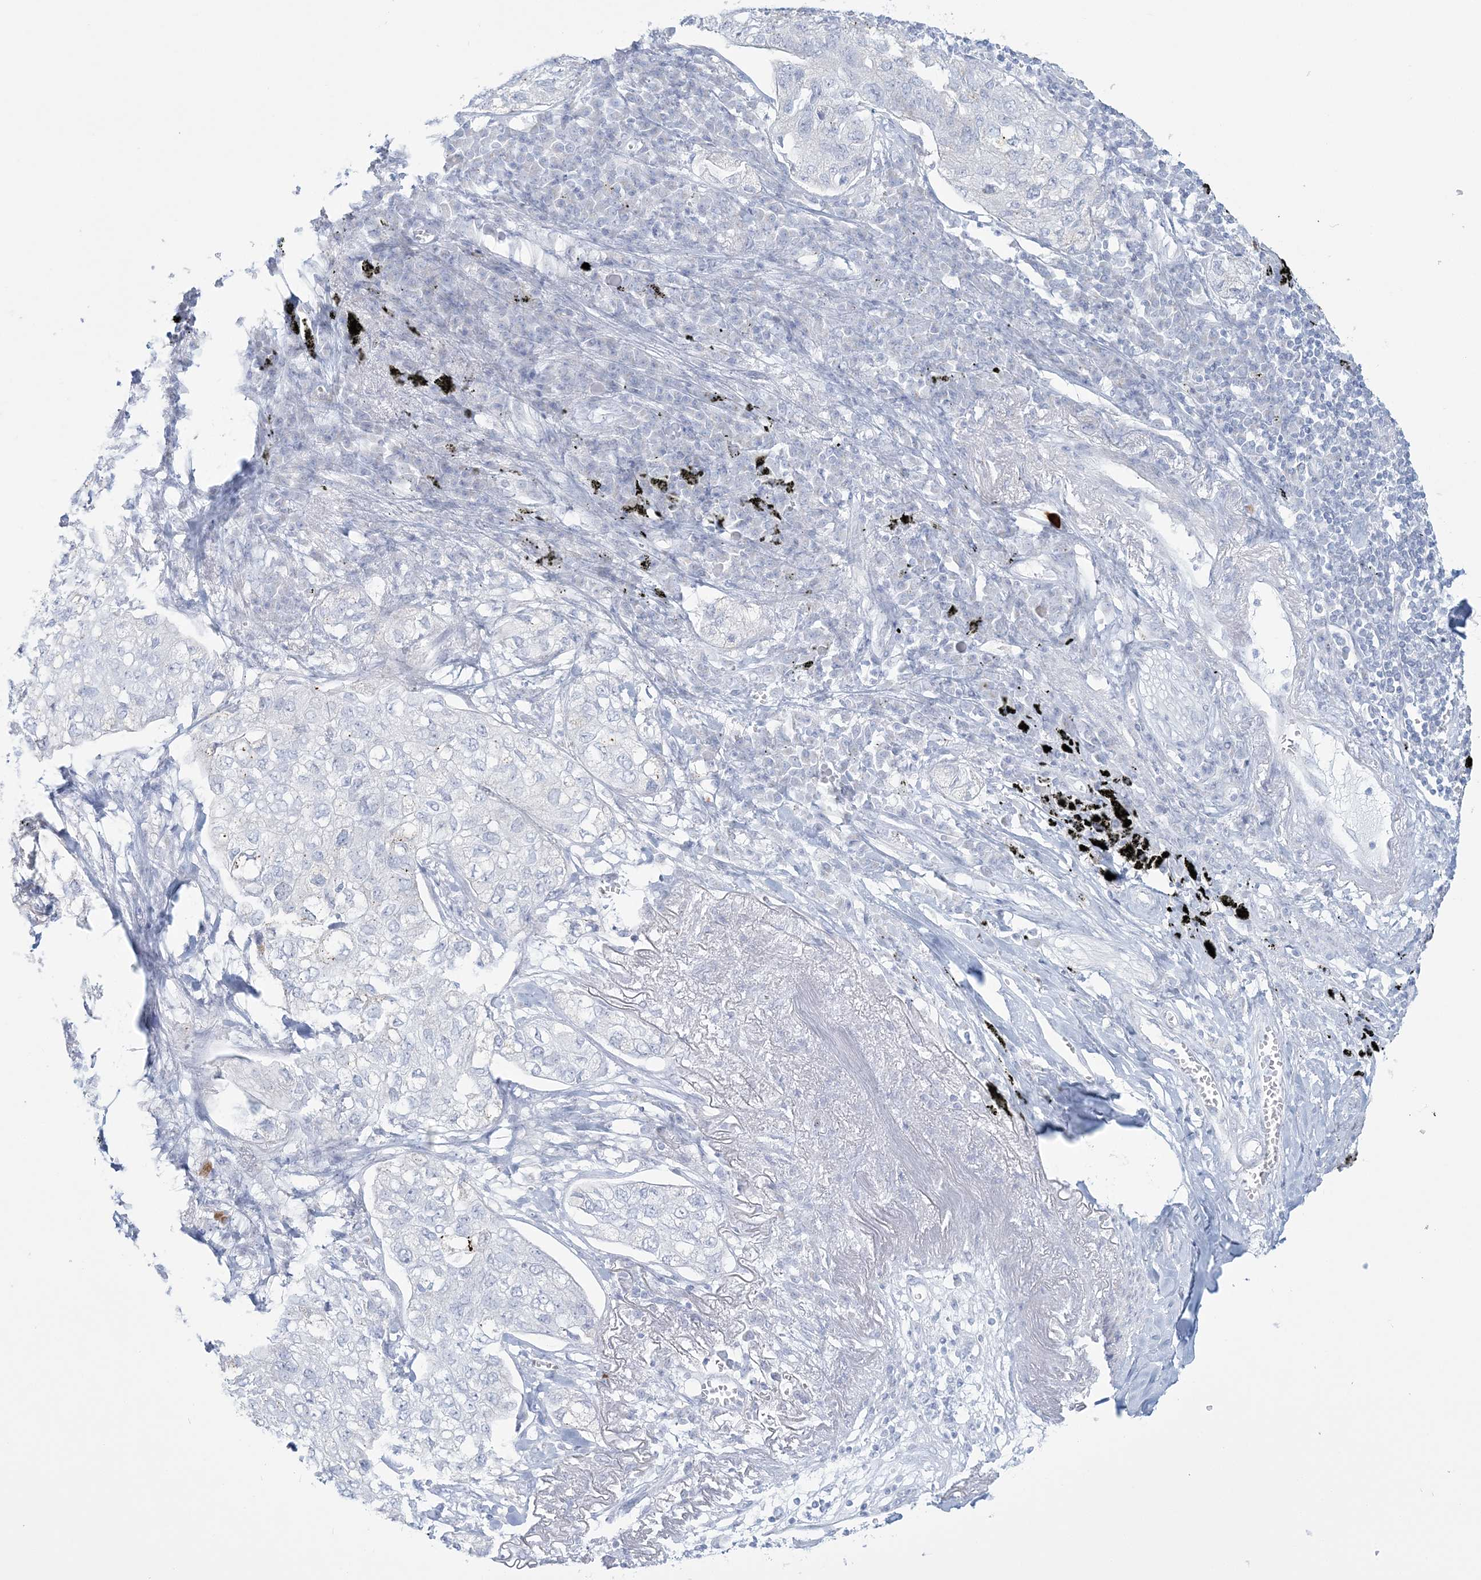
{"staining": {"intensity": "negative", "quantity": "none", "location": "none"}, "tissue": "lung cancer", "cell_type": "Tumor cells", "image_type": "cancer", "snomed": [{"axis": "morphology", "description": "Adenocarcinoma, NOS"}, {"axis": "topography", "description": "Lung"}], "caption": "Image shows no protein staining in tumor cells of lung cancer tissue.", "gene": "ADGB", "patient": {"sex": "male", "age": 65}}